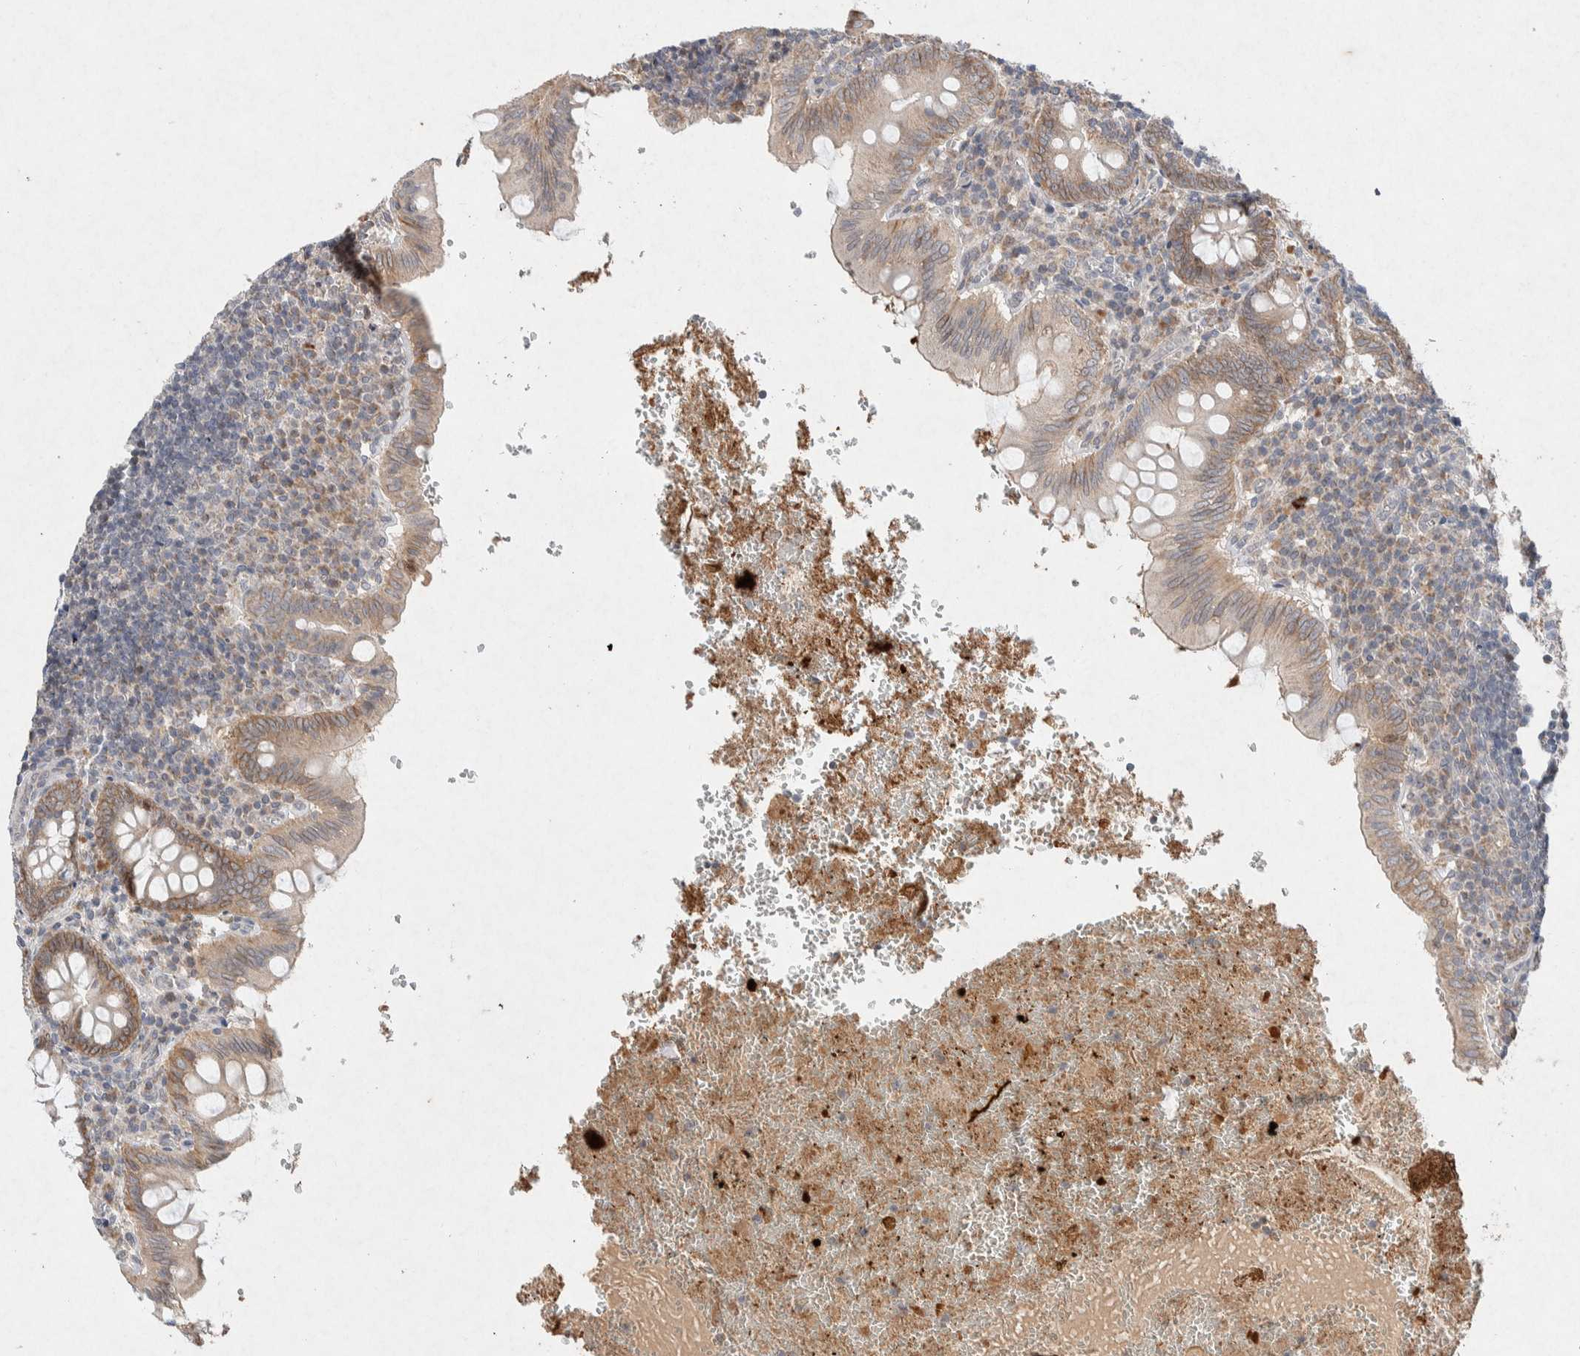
{"staining": {"intensity": "moderate", "quantity": ">75%", "location": "cytoplasmic/membranous"}, "tissue": "appendix", "cell_type": "Glandular cells", "image_type": "normal", "snomed": [{"axis": "morphology", "description": "Normal tissue, NOS"}, {"axis": "topography", "description": "Appendix"}], "caption": "An IHC micrograph of unremarkable tissue is shown. Protein staining in brown highlights moderate cytoplasmic/membranous positivity in appendix within glandular cells. The staining was performed using DAB to visualize the protein expression in brown, while the nuclei were stained in blue with hematoxylin (Magnification: 20x).", "gene": "CMTM4", "patient": {"sex": "male", "age": 8}}